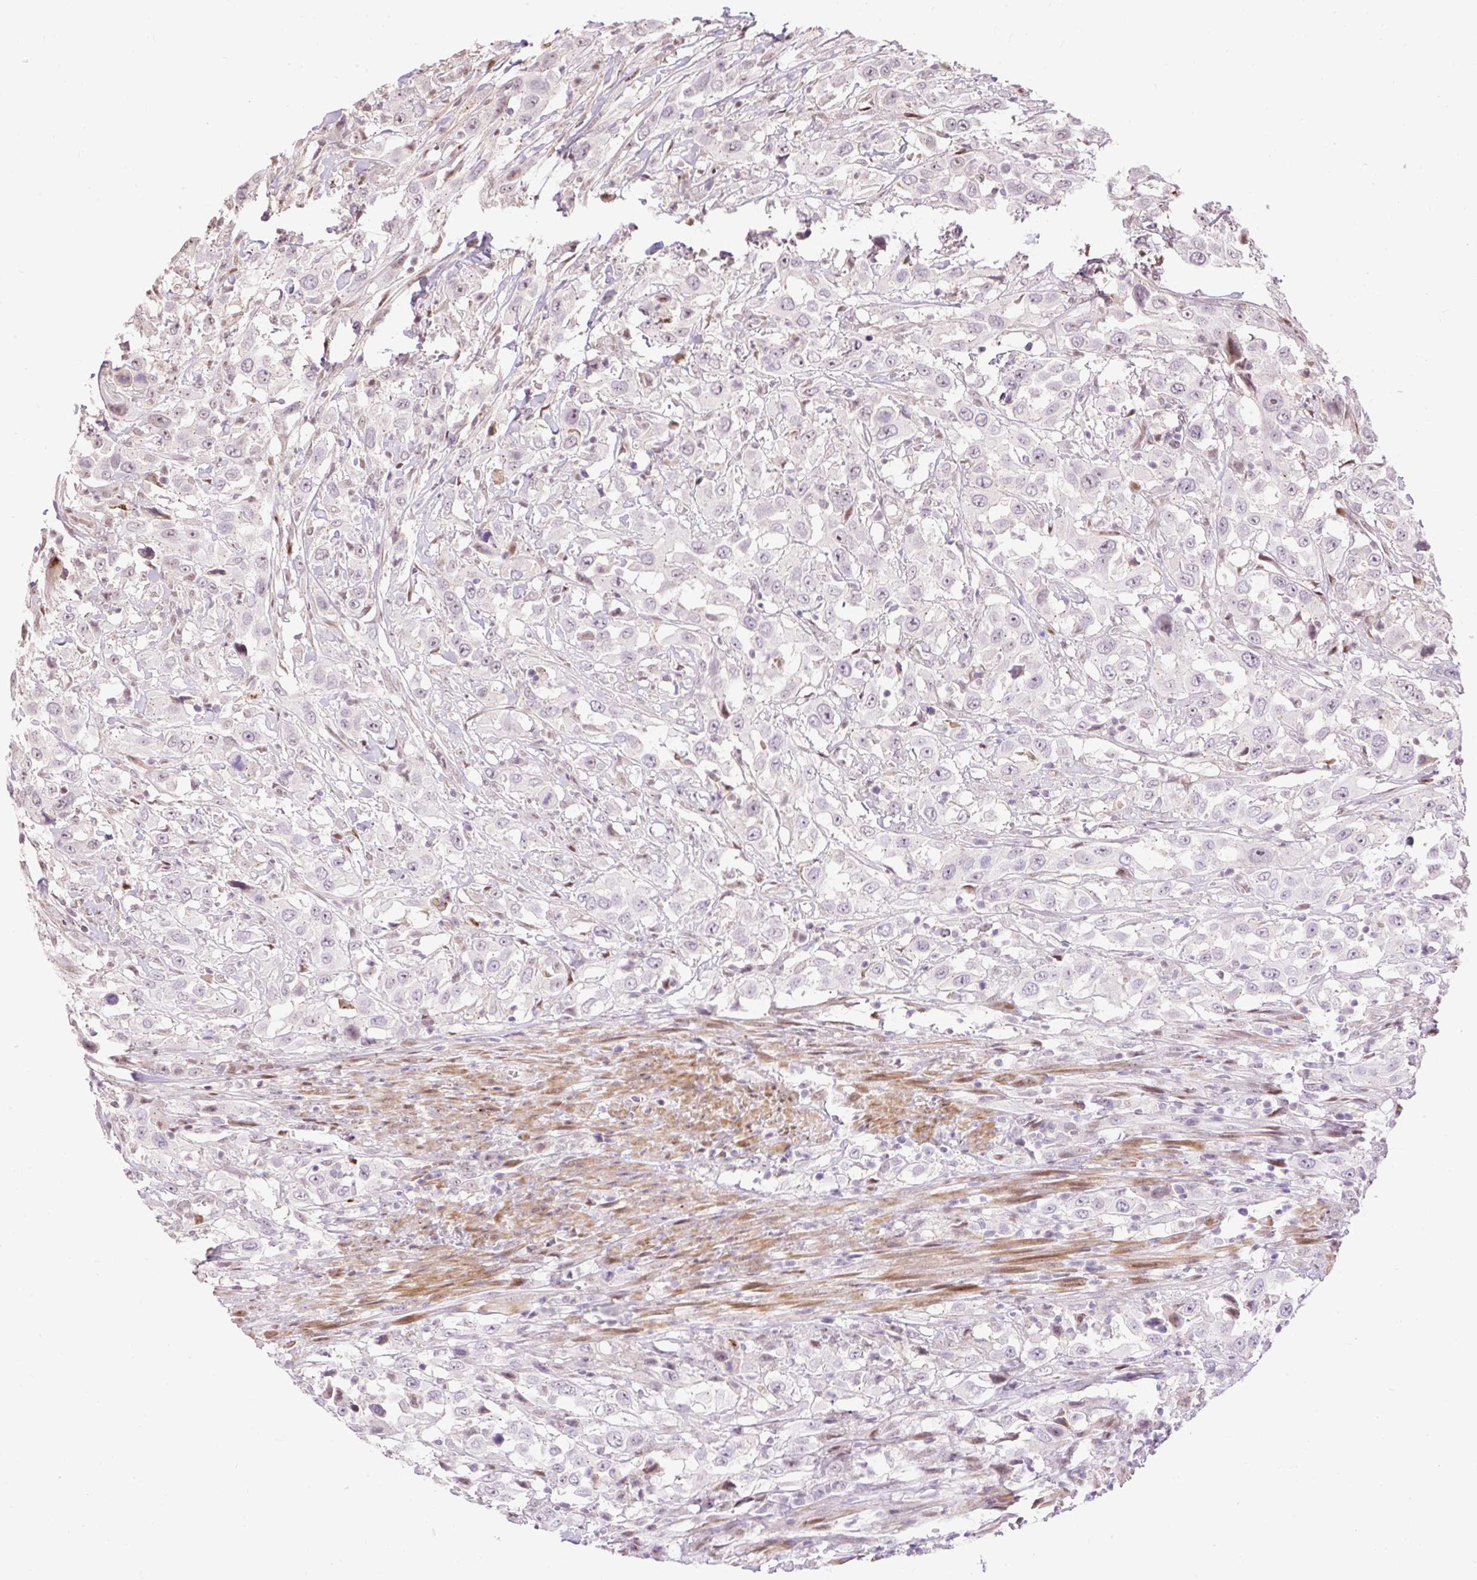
{"staining": {"intensity": "negative", "quantity": "none", "location": "none"}, "tissue": "urothelial cancer", "cell_type": "Tumor cells", "image_type": "cancer", "snomed": [{"axis": "morphology", "description": "Urothelial carcinoma, High grade"}, {"axis": "topography", "description": "Urinary bladder"}], "caption": "Immunohistochemistry of human urothelial cancer shows no staining in tumor cells.", "gene": "RIPPLY3", "patient": {"sex": "male", "age": 61}}